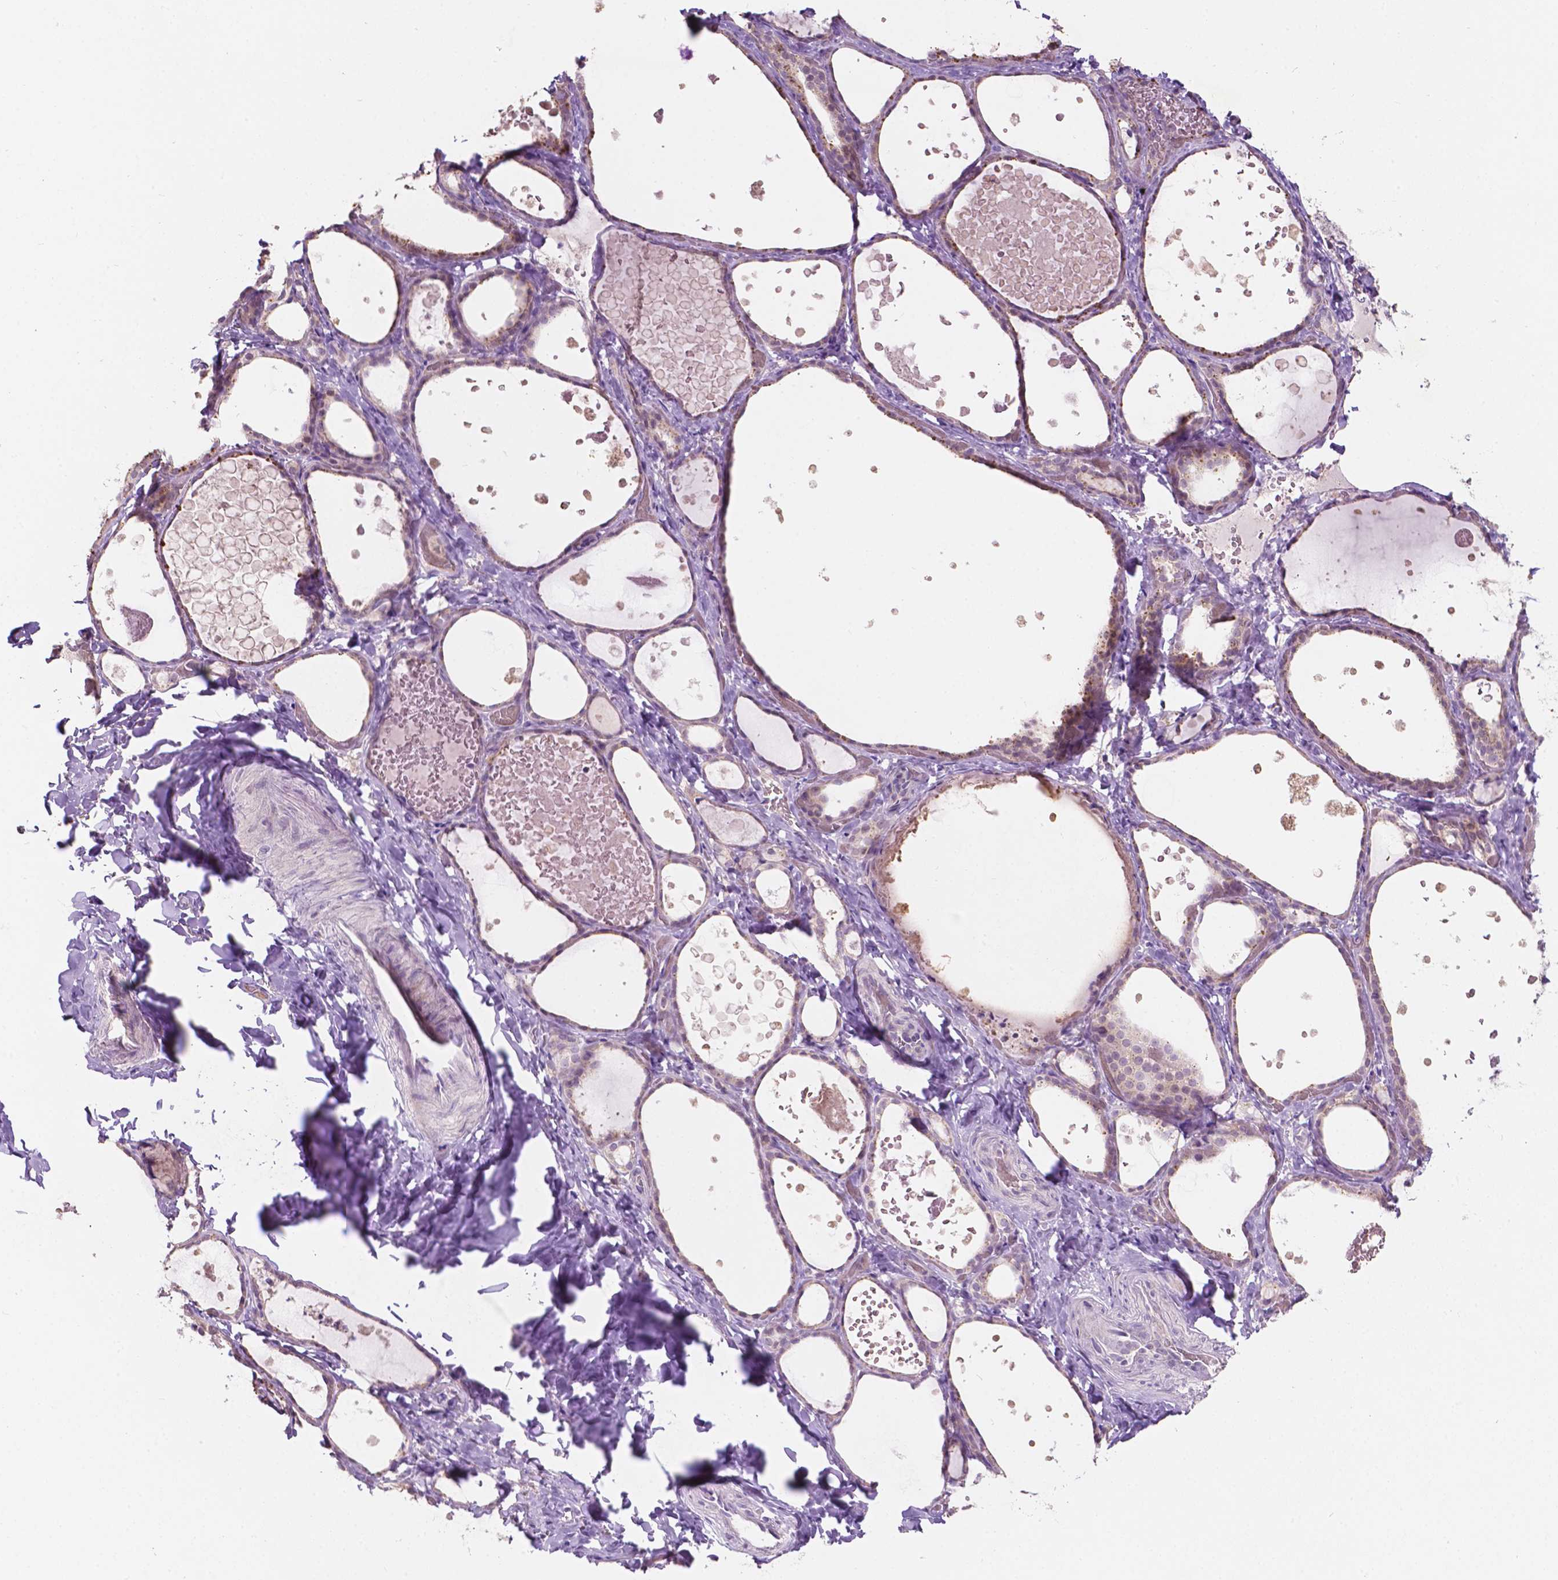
{"staining": {"intensity": "weak", "quantity": "25%-75%", "location": "cytoplasmic/membranous"}, "tissue": "thyroid gland", "cell_type": "Glandular cells", "image_type": "normal", "snomed": [{"axis": "morphology", "description": "Normal tissue, NOS"}, {"axis": "topography", "description": "Thyroid gland"}], "caption": "Protein analysis of unremarkable thyroid gland displays weak cytoplasmic/membranous positivity in approximately 25%-75% of glandular cells. (brown staining indicates protein expression, while blue staining denotes nuclei).", "gene": "TM6SF2", "patient": {"sex": "female", "age": 56}}